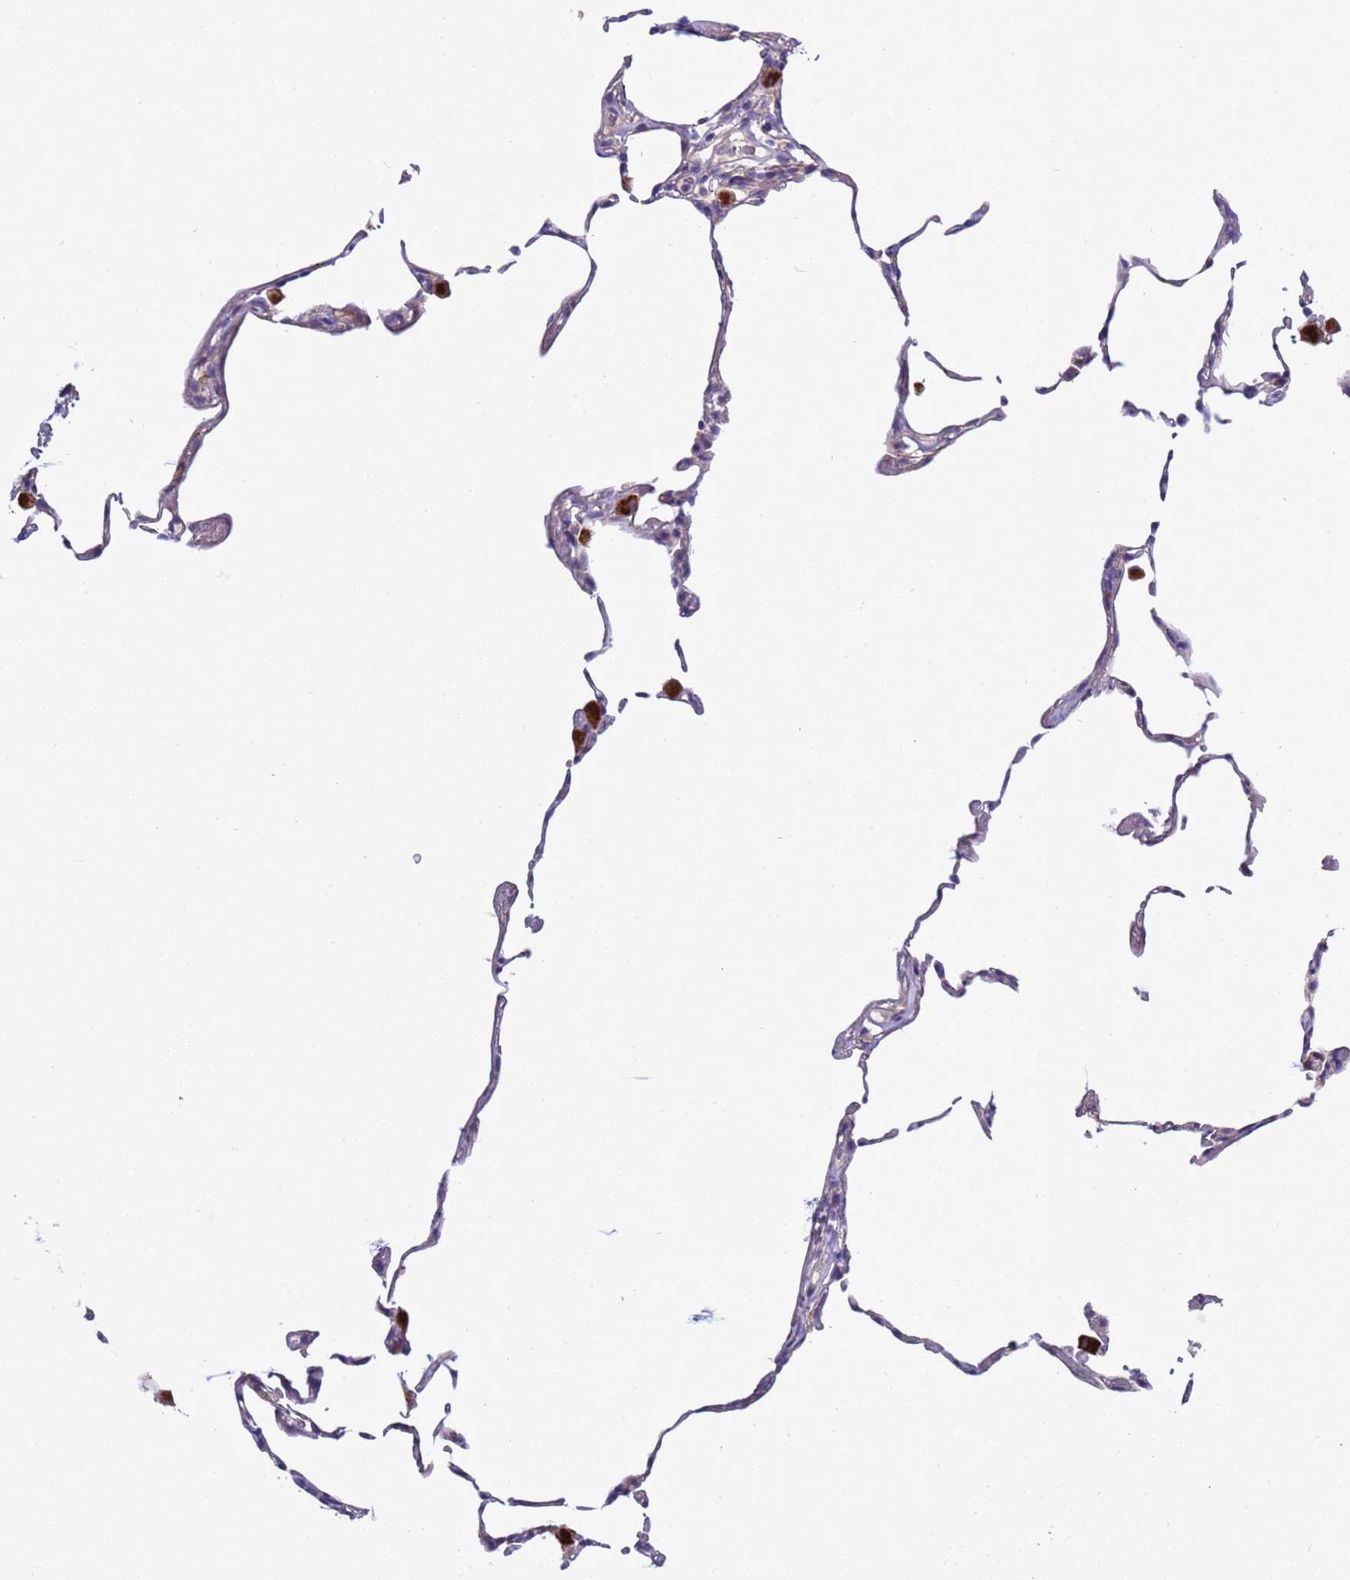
{"staining": {"intensity": "negative", "quantity": "none", "location": "none"}, "tissue": "lung", "cell_type": "Alveolar cells", "image_type": "normal", "snomed": [{"axis": "morphology", "description": "Normal tissue, NOS"}, {"axis": "topography", "description": "Lung"}], "caption": "DAB immunohistochemical staining of normal human lung displays no significant staining in alveolar cells.", "gene": "NAT1", "patient": {"sex": "female", "age": 57}}